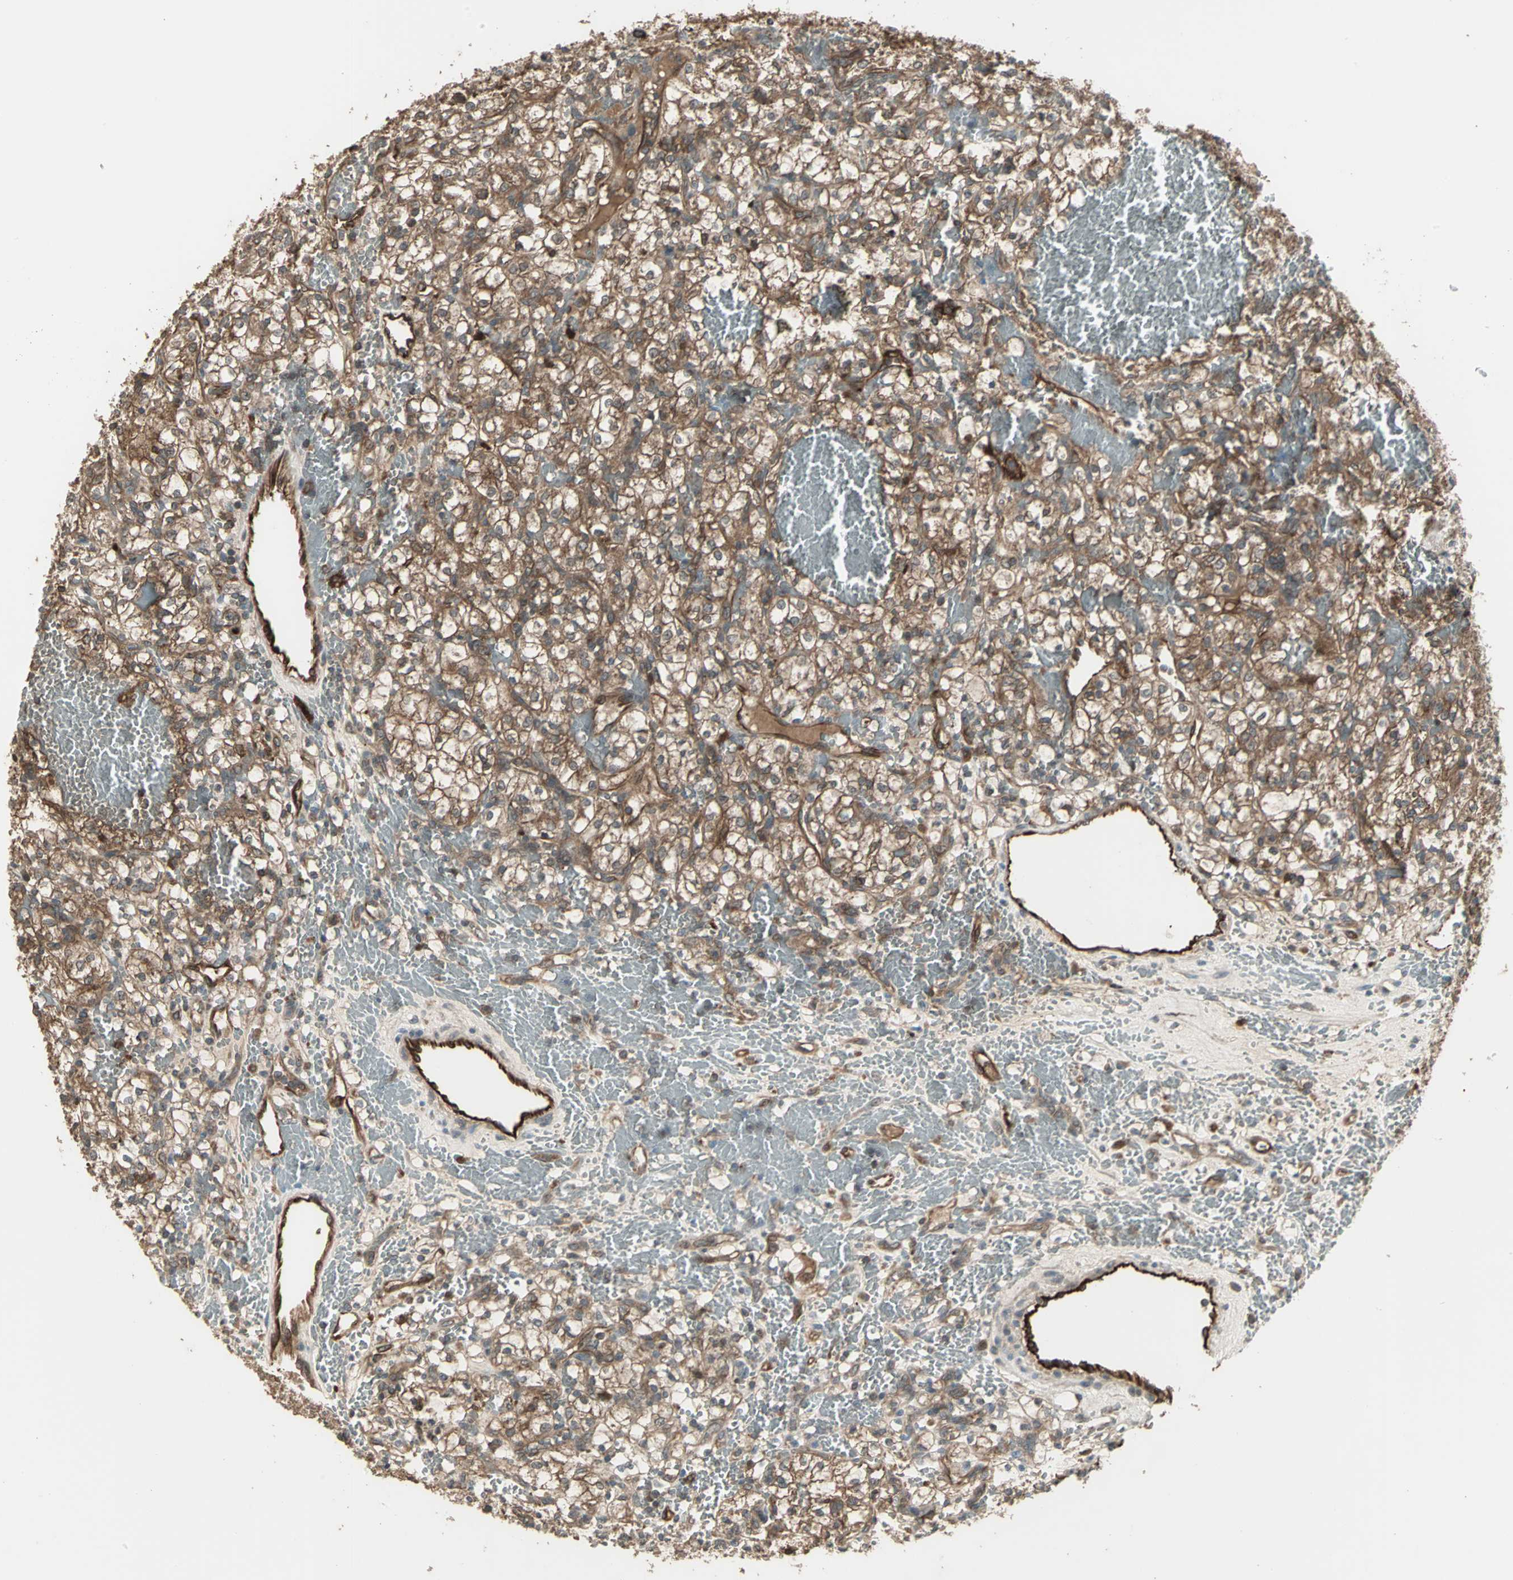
{"staining": {"intensity": "moderate", "quantity": ">75%", "location": "cytoplasmic/membranous"}, "tissue": "renal cancer", "cell_type": "Tumor cells", "image_type": "cancer", "snomed": [{"axis": "morphology", "description": "Adenocarcinoma, NOS"}, {"axis": "topography", "description": "Kidney"}], "caption": "The photomicrograph reveals staining of renal cancer (adenocarcinoma), revealing moderate cytoplasmic/membranous protein staining (brown color) within tumor cells.", "gene": "PRXL2B", "patient": {"sex": "female", "age": 60}}